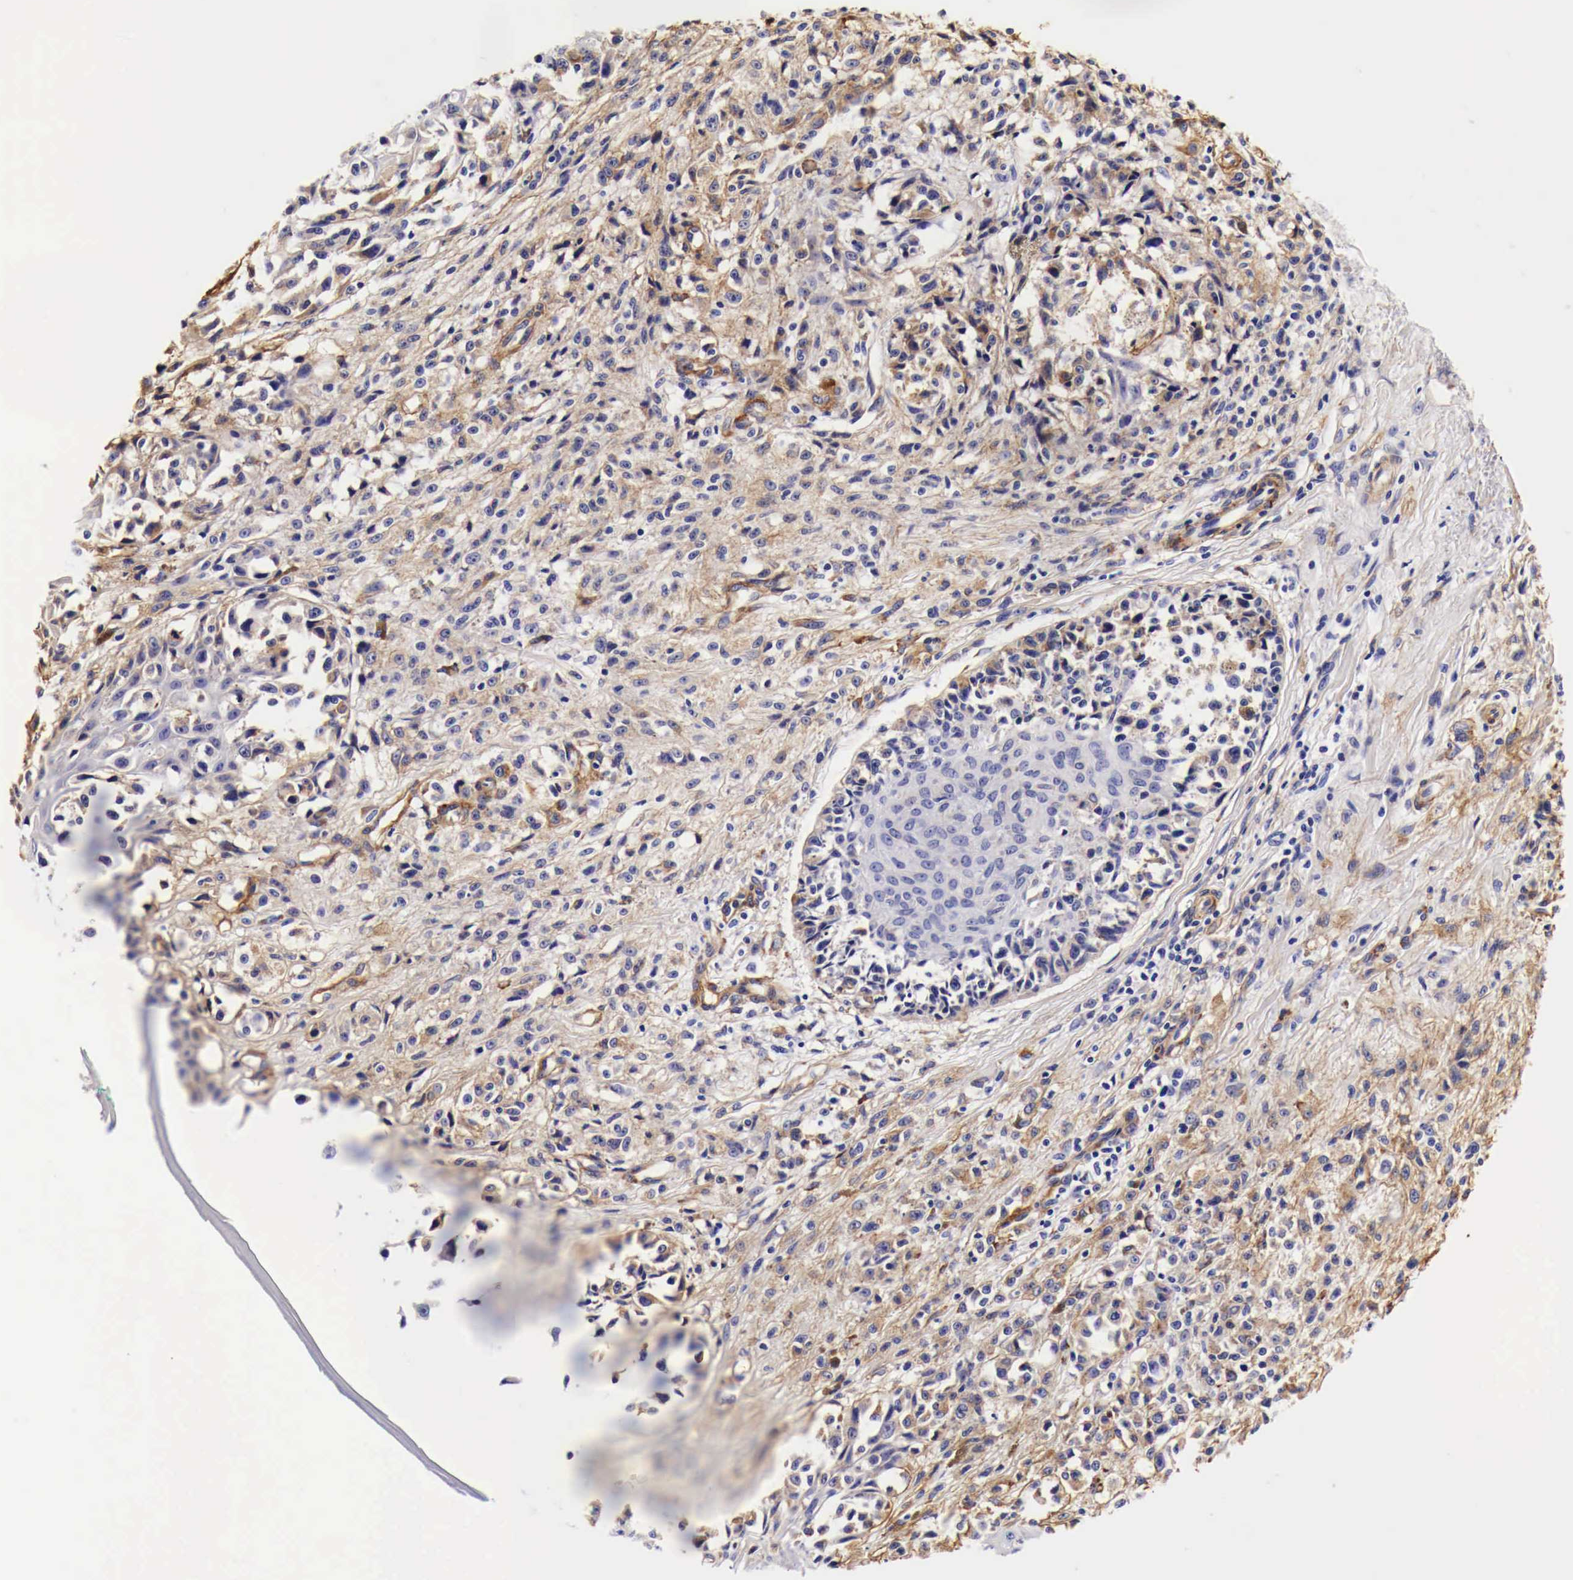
{"staining": {"intensity": "moderate", "quantity": "25%-75%", "location": "cytoplasmic/membranous"}, "tissue": "melanoma", "cell_type": "Tumor cells", "image_type": "cancer", "snomed": [{"axis": "morphology", "description": "Malignant melanoma, NOS"}, {"axis": "topography", "description": "Skin"}], "caption": "Immunohistochemical staining of melanoma displays medium levels of moderate cytoplasmic/membranous protein staining in about 25%-75% of tumor cells.", "gene": "LAMB2", "patient": {"sex": "male", "age": 80}}